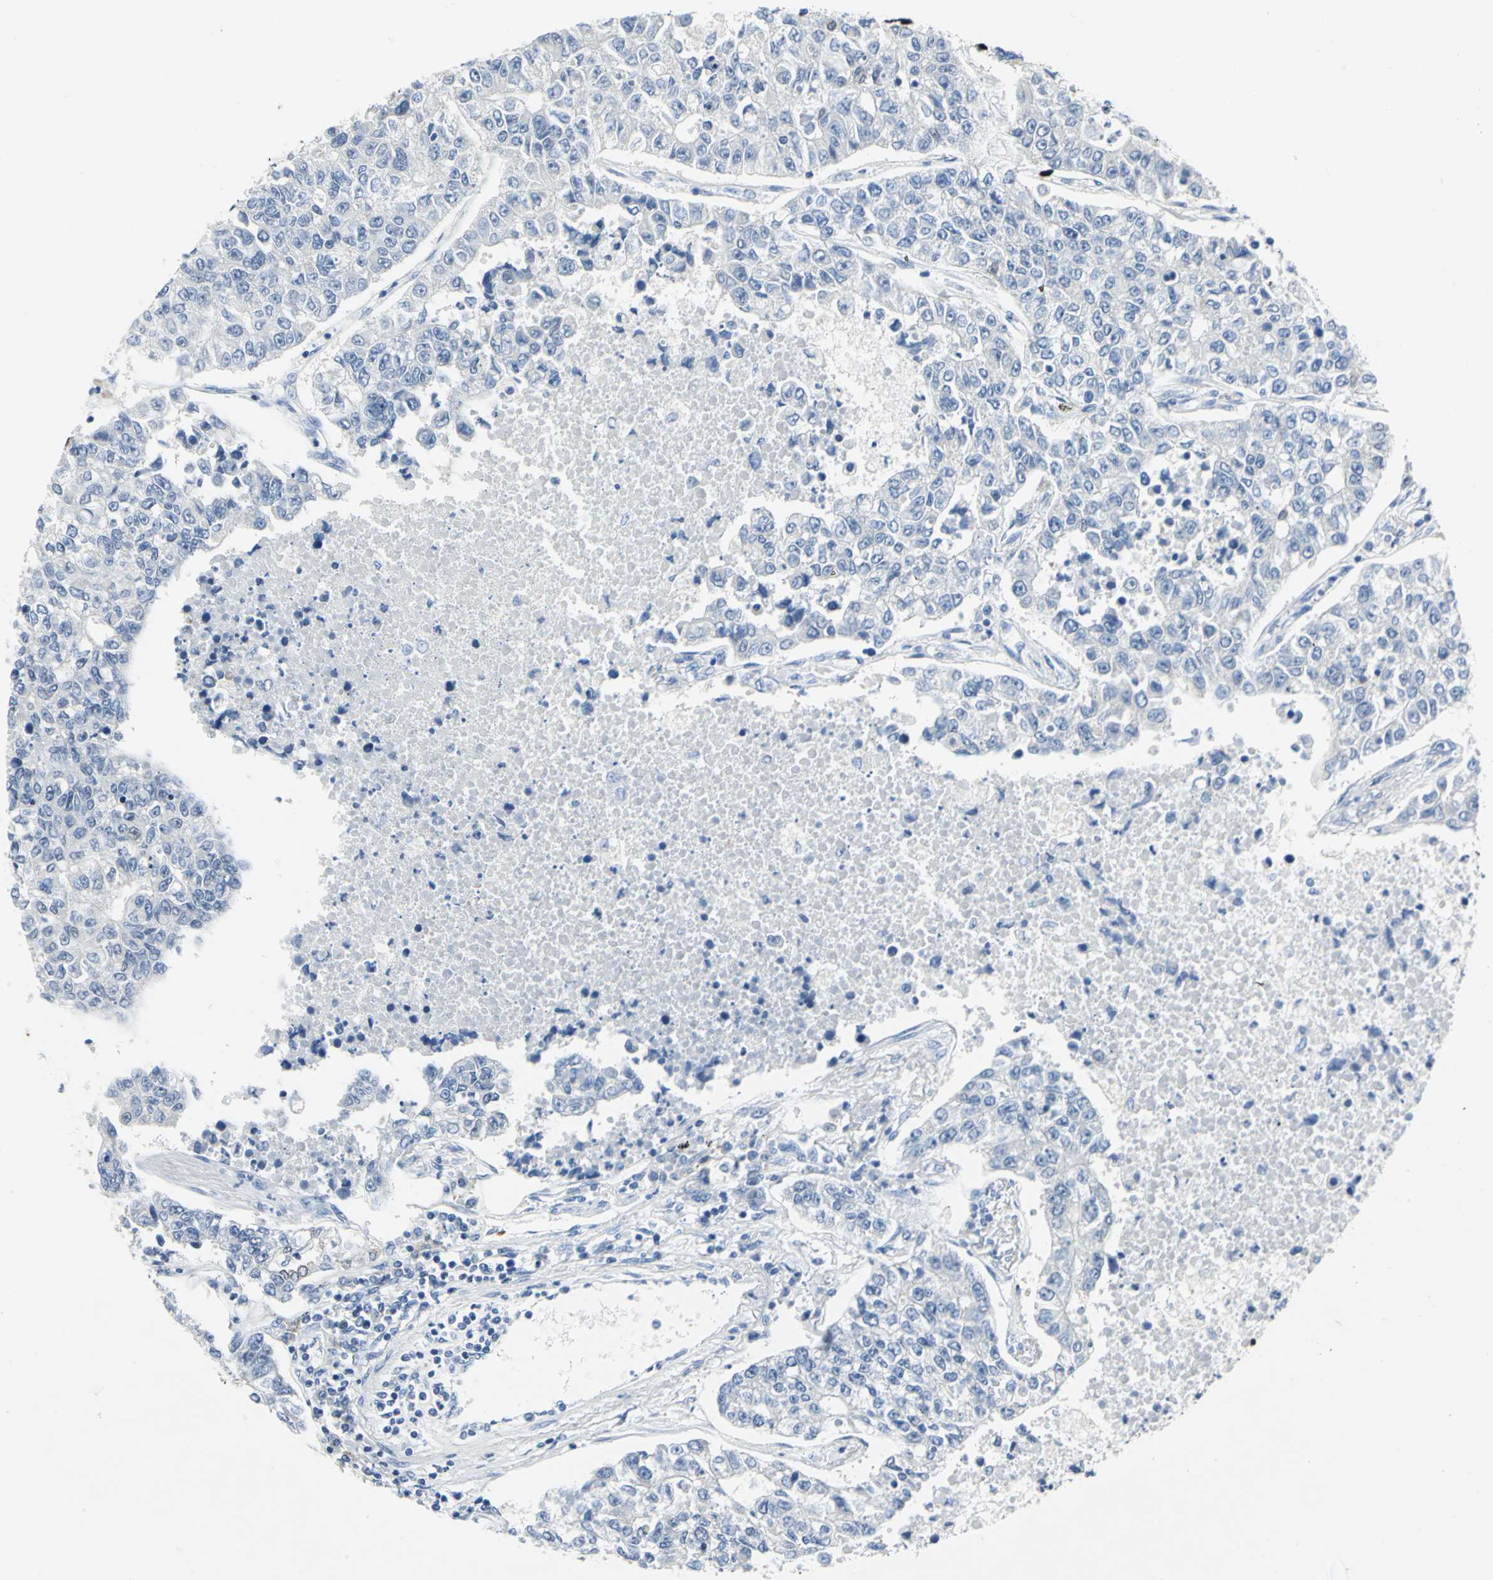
{"staining": {"intensity": "negative", "quantity": "none", "location": "none"}, "tissue": "lung cancer", "cell_type": "Tumor cells", "image_type": "cancer", "snomed": [{"axis": "morphology", "description": "Adenocarcinoma, NOS"}, {"axis": "topography", "description": "Lung"}], "caption": "IHC histopathology image of human lung adenocarcinoma stained for a protein (brown), which shows no expression in tumor cells.", "gene": "SFN", "patient": {"sex": "male", "age": 49}}